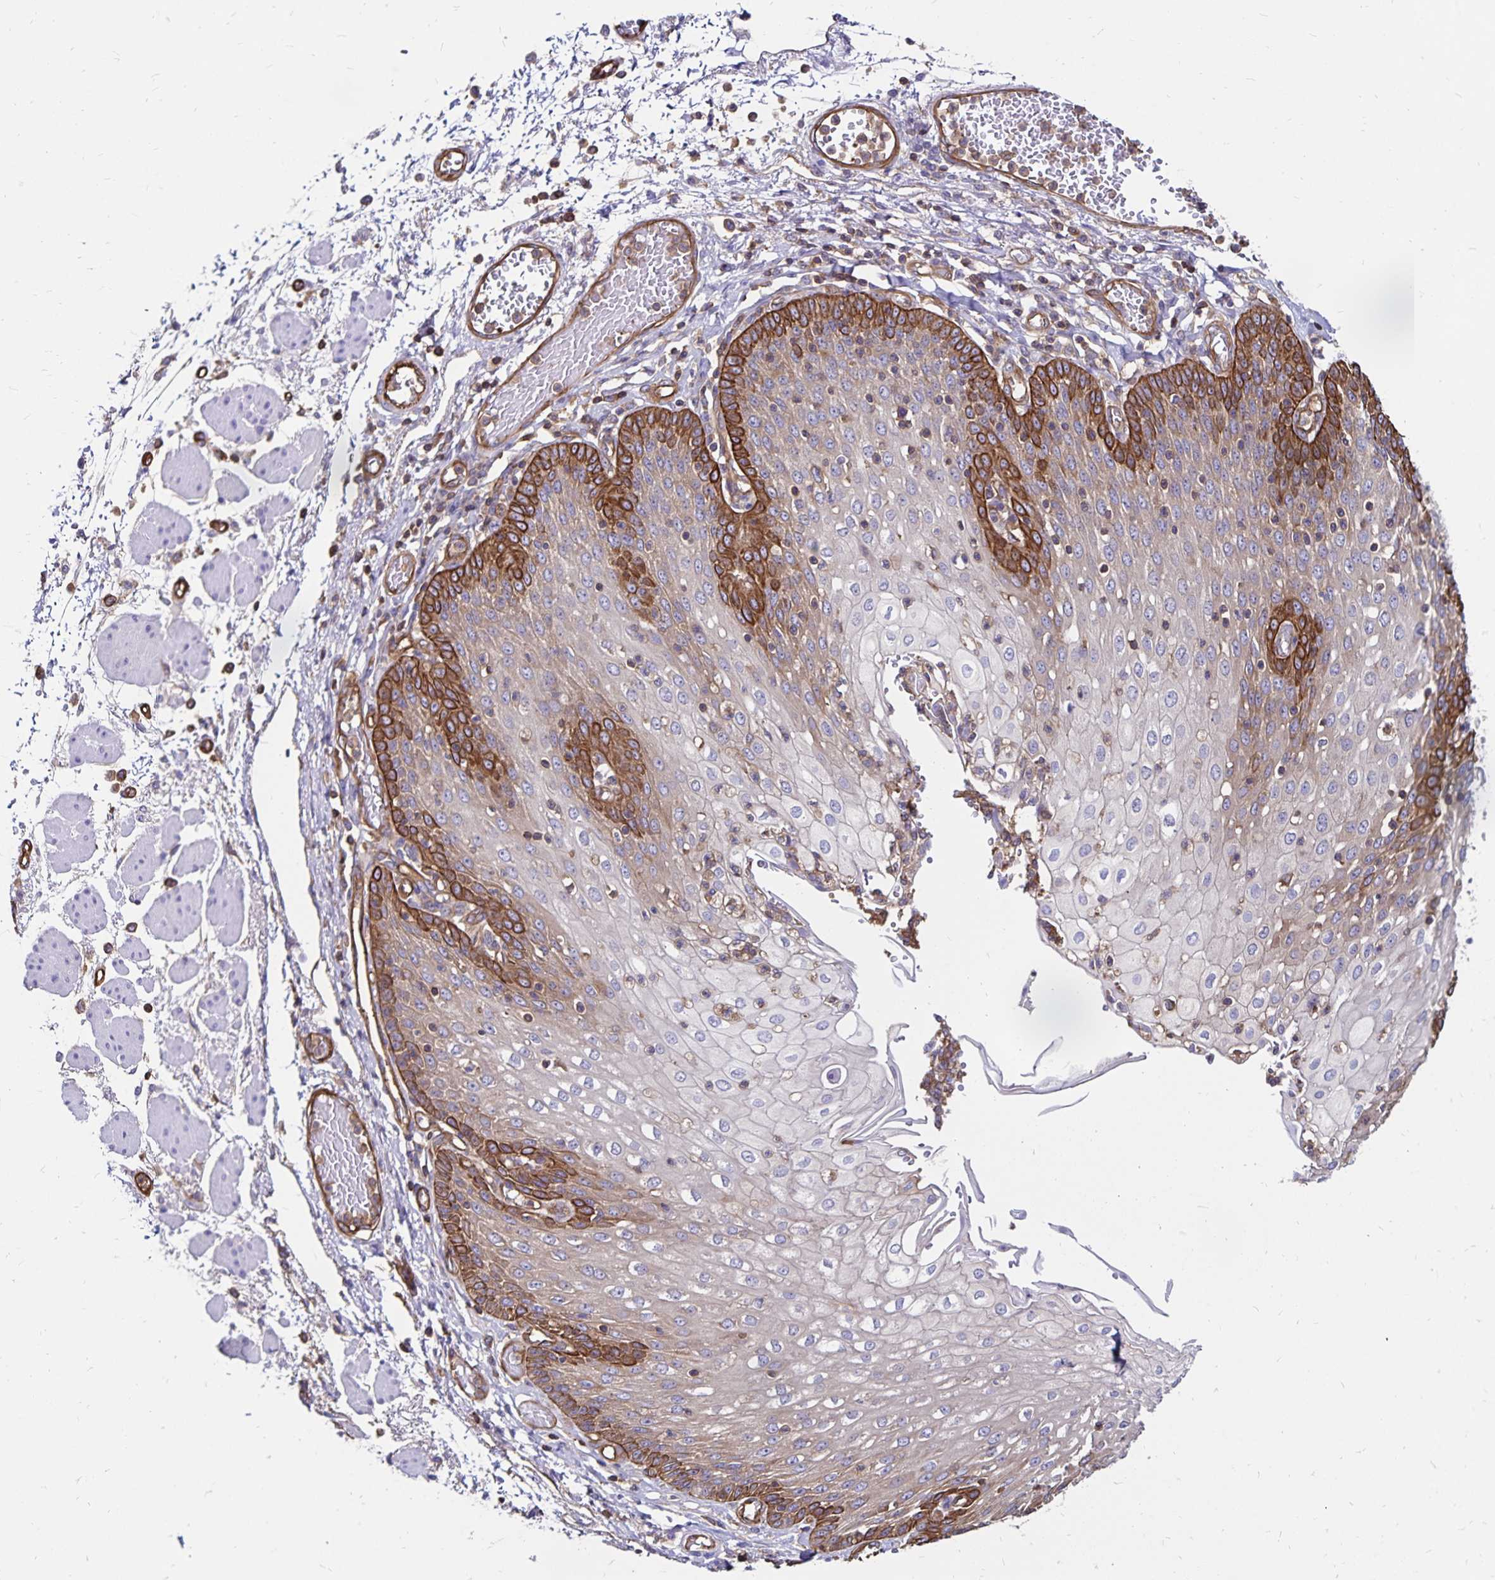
{"staining": {"intensity": "moderate", "quantity": "25%-75%", "location": "cytoplasmic/membranous"}, "tissue": "esophagus", "cell_type": "Squamous epithelial cells", "image_type": "normal", "snomed": [{"axis": "morphology", "description": "Normal tissue, NOS"}, {"axis": "morphology", "description": "Adenocarcinoma, NOS"}, {"axis": "topography", "description": "Esophagus"}], "caption": "Protein staining of normal esophagus shows moderate cytoplasmic/membranous expression in approximately 25%-75% of squamous epithelial cells.", "gene": "RPRML", "patient": {"sex": "male", "age": 81}}